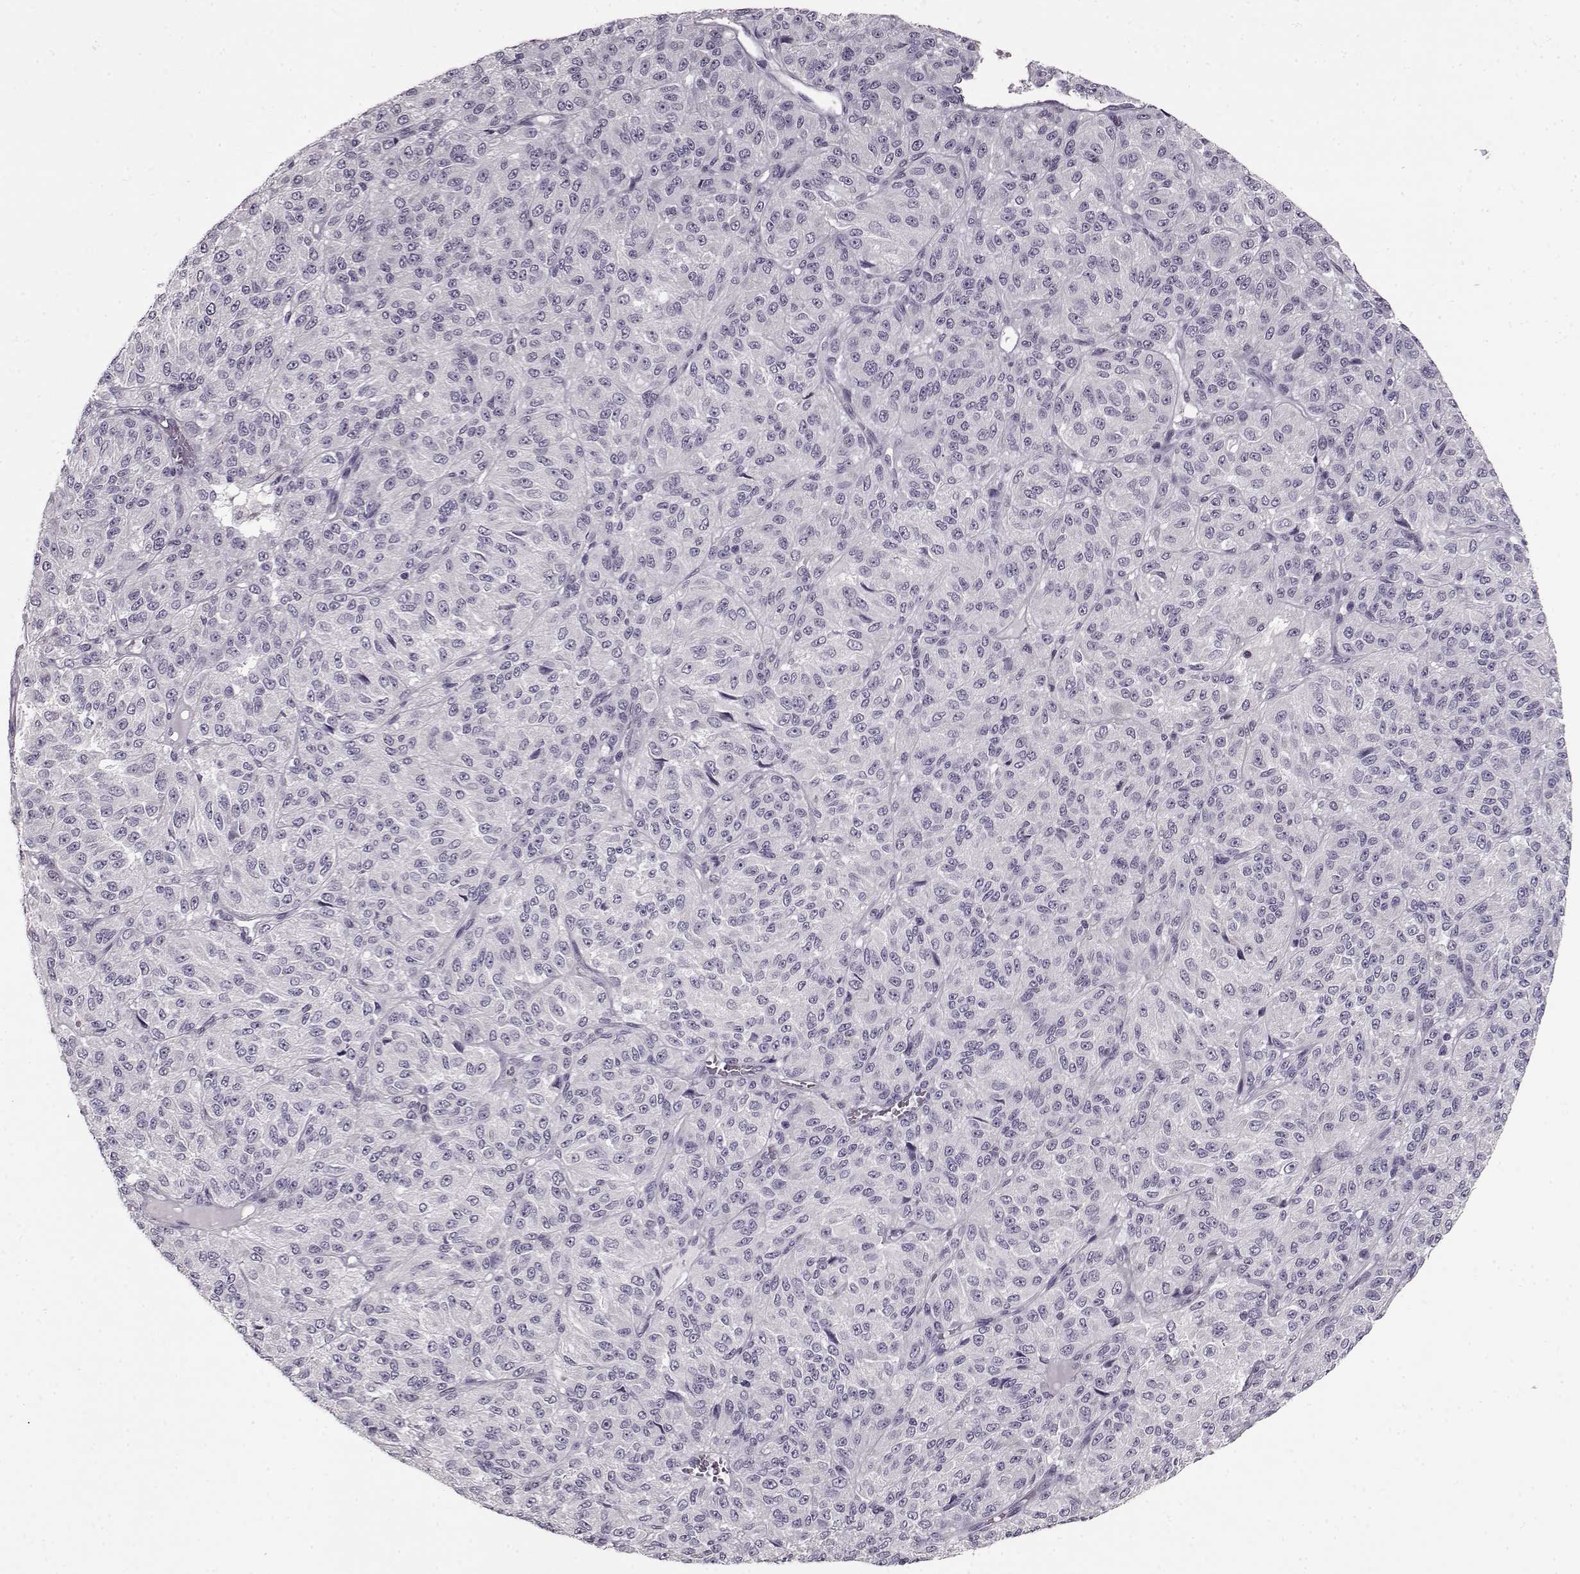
{"staining": {"intensity": "negative", "quantity": "none", "location": "none"}, "tissue": "melanoma", "cell_type": "Tumor cells", "image_type": "cancer", "snomed": [{"axis": "morphology", "description": "Malignant melanoma, Metastatic site"}, {"axis": "topography", "description": "Brain"}], "caption": "The micrograph reveals no significant staining in tumor cells of malignant melanoma (metastatic site).", "gene": "RP1L1", "patient": {"sex": "female", "age": 56}}